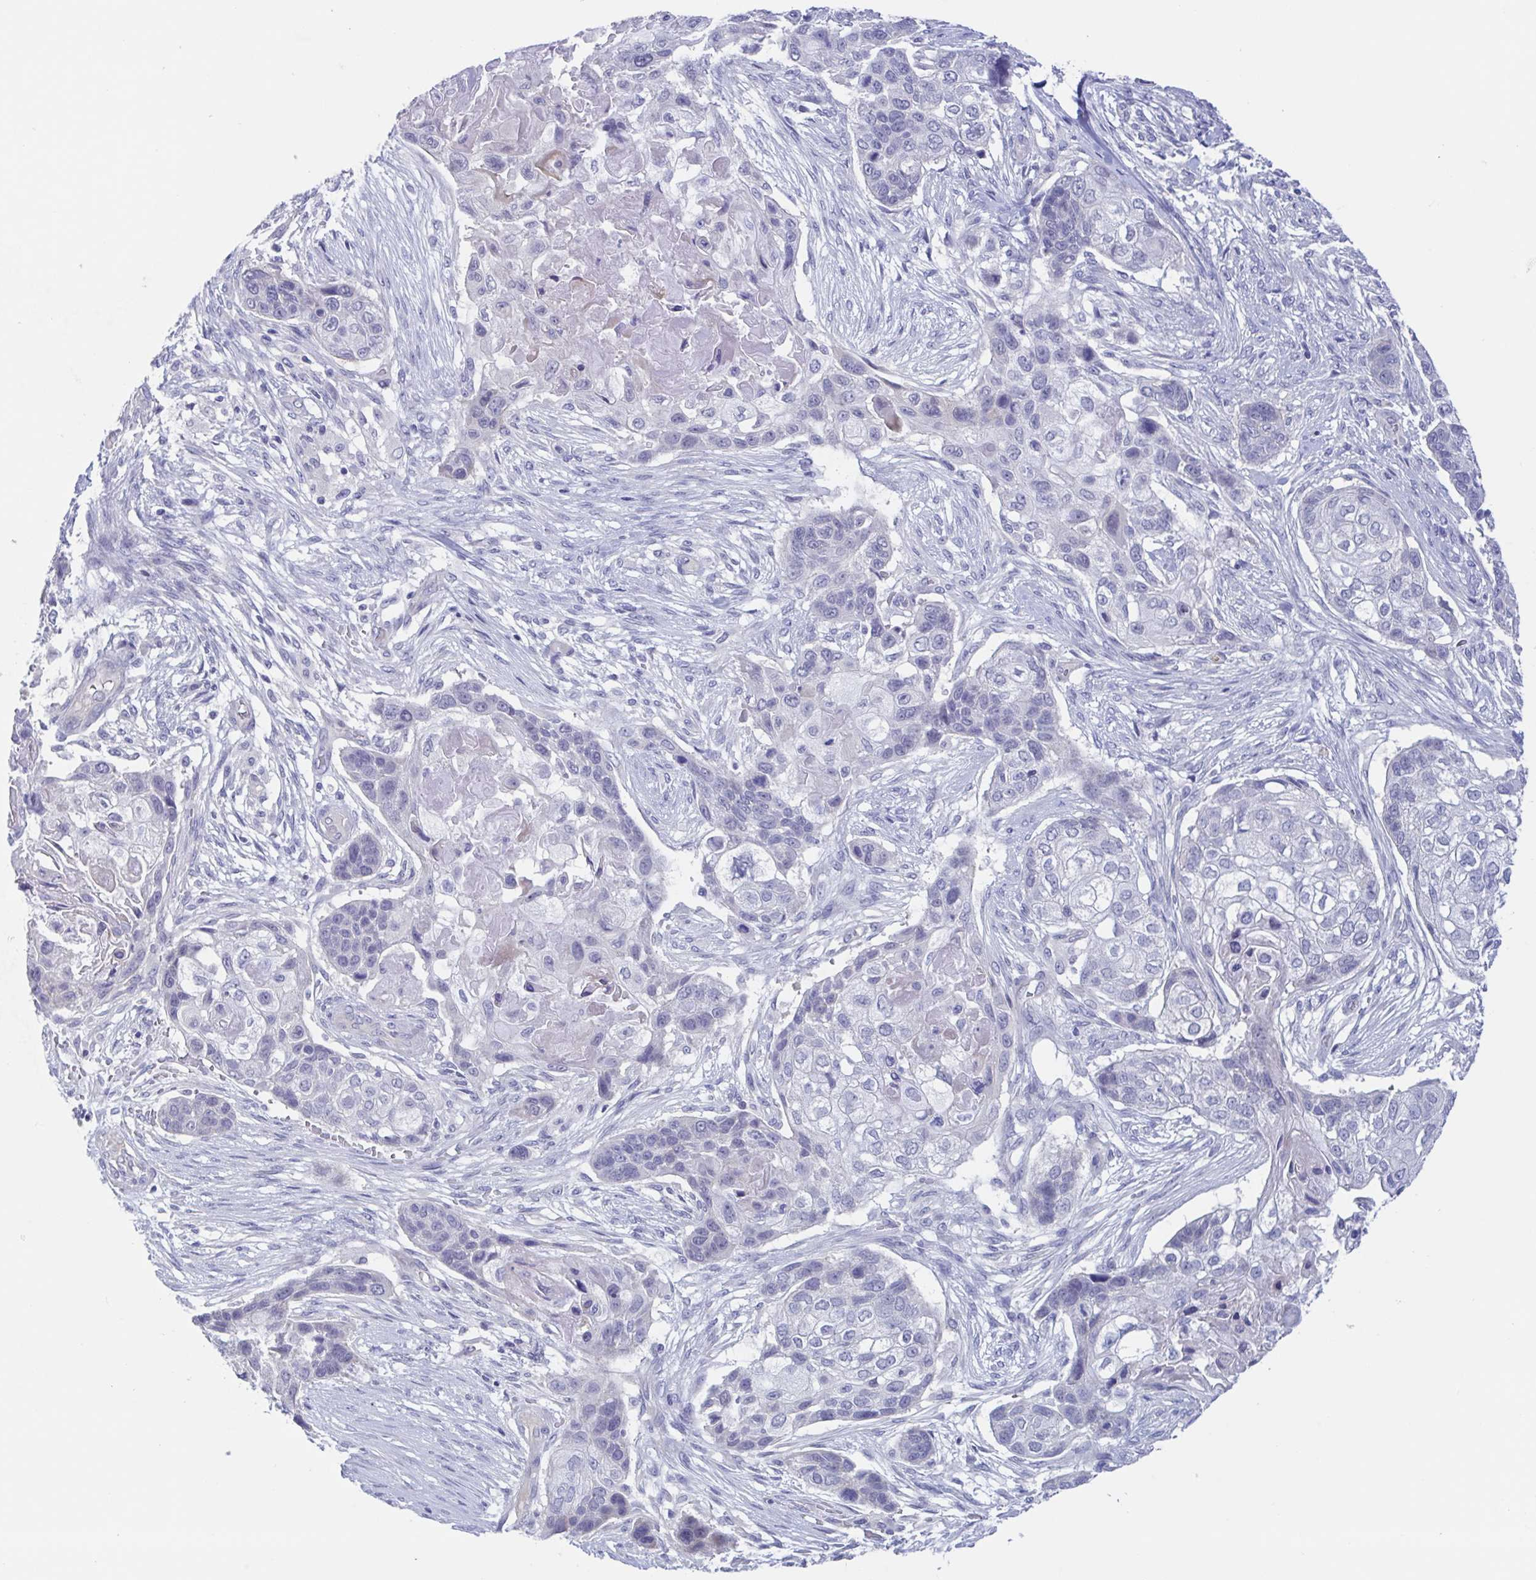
{"staining": {"intensity": "negative", "quantity": "none", "location": "none"}, "tissue": "lung cancer", "cell_type": "Tumor cells", "image_type": "cancer", "snomed": [{"axis": "morphology", "description": "Squamous cell carcinoma, NOS"}, {"axis": "topography", "description": "Lung"}], "caption": "Human lung squamous cell carcinoma stained for a protein using IHC shows no staining in tumor cells.", "gene": "TEX12", "patient": {"sex": "male", "age": 69}}